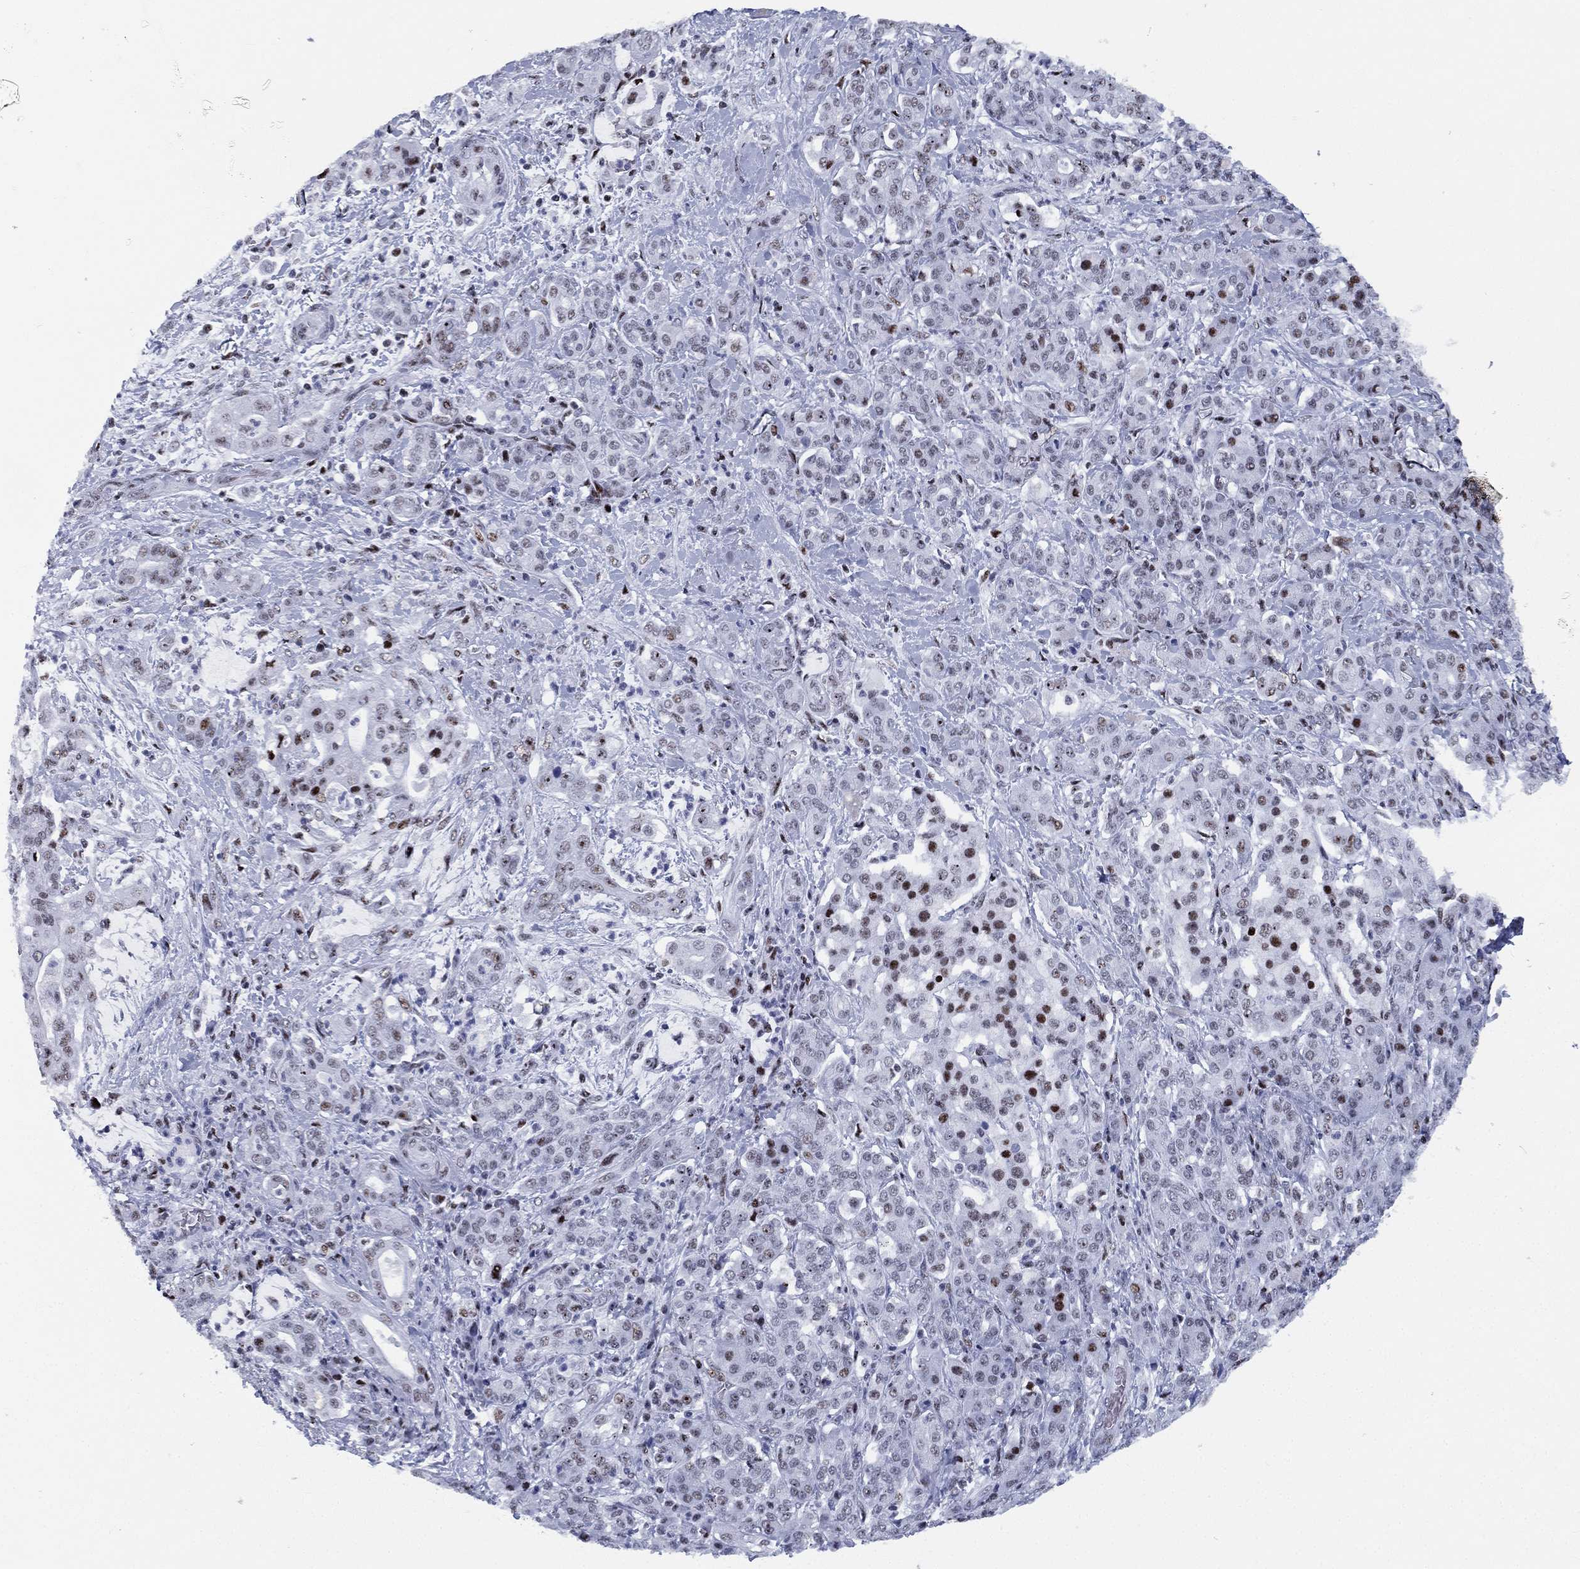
{"staining": {"intensity": "strong", "quantity": "<25%", "location": "nuclear"}, "tissue": "pancreatic cancer", "cell_type": "Tumor cells", "image_type": "cancer", "snomed": [{"axis": "morphology", "description": "Normal tissue, NOS"}, {"axis": "morphology", "description": "Inflammation, NOS"}, {"axis": "morphology", "description": "Adenocarcinoma, NOS"}, {"axis": "topography", "description": "Pancreas"}], "caption": "IHC of human pancreatic cancer exhibits medium levels of strong nuclear positivity in about <25% of tumor cells.", "gene": "CYB561D2", "patient": {"sex": "male", "age": 57}}